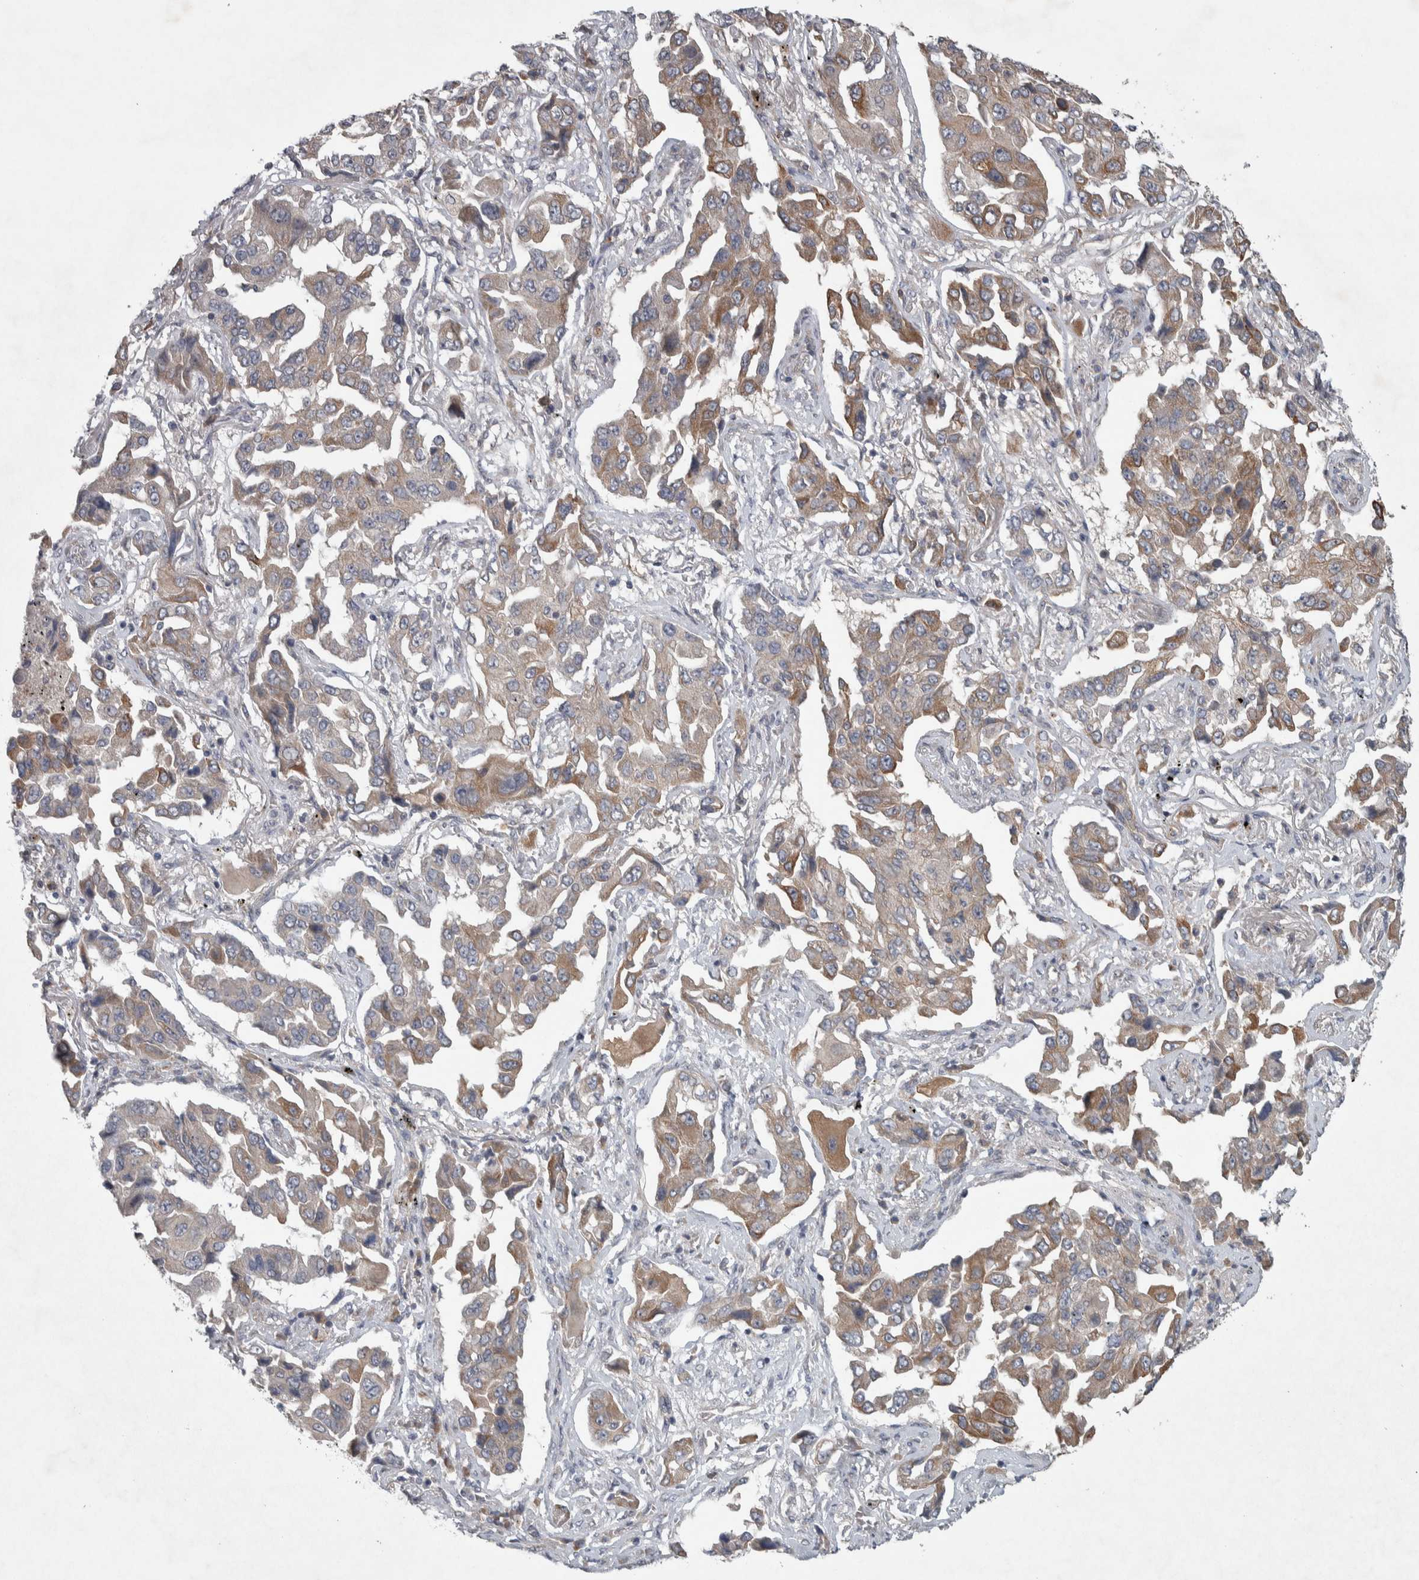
{"staining": {"intensity": "moderate", "quantity": "25%-75%", "location": "cytoplasmic/membranous"}, "tissue": "lung cancer", "cell_type": "Tumor cells", "image_type": "cancer", "snomed": [{"axis": "morphology", "description": "Adenocarcinoma, NOS"}, {"axis": "topography", "description": "Lung"}], "caption": "Immunohistochemical staining of human lung adenocarcinoma exhibits medium levels of moderate cytoplasmic/membranous protein positivity in approximately 25%-75% of tumor cells.", "gene": "SRP68", "patient": {"sex": "female", "age": 65}}